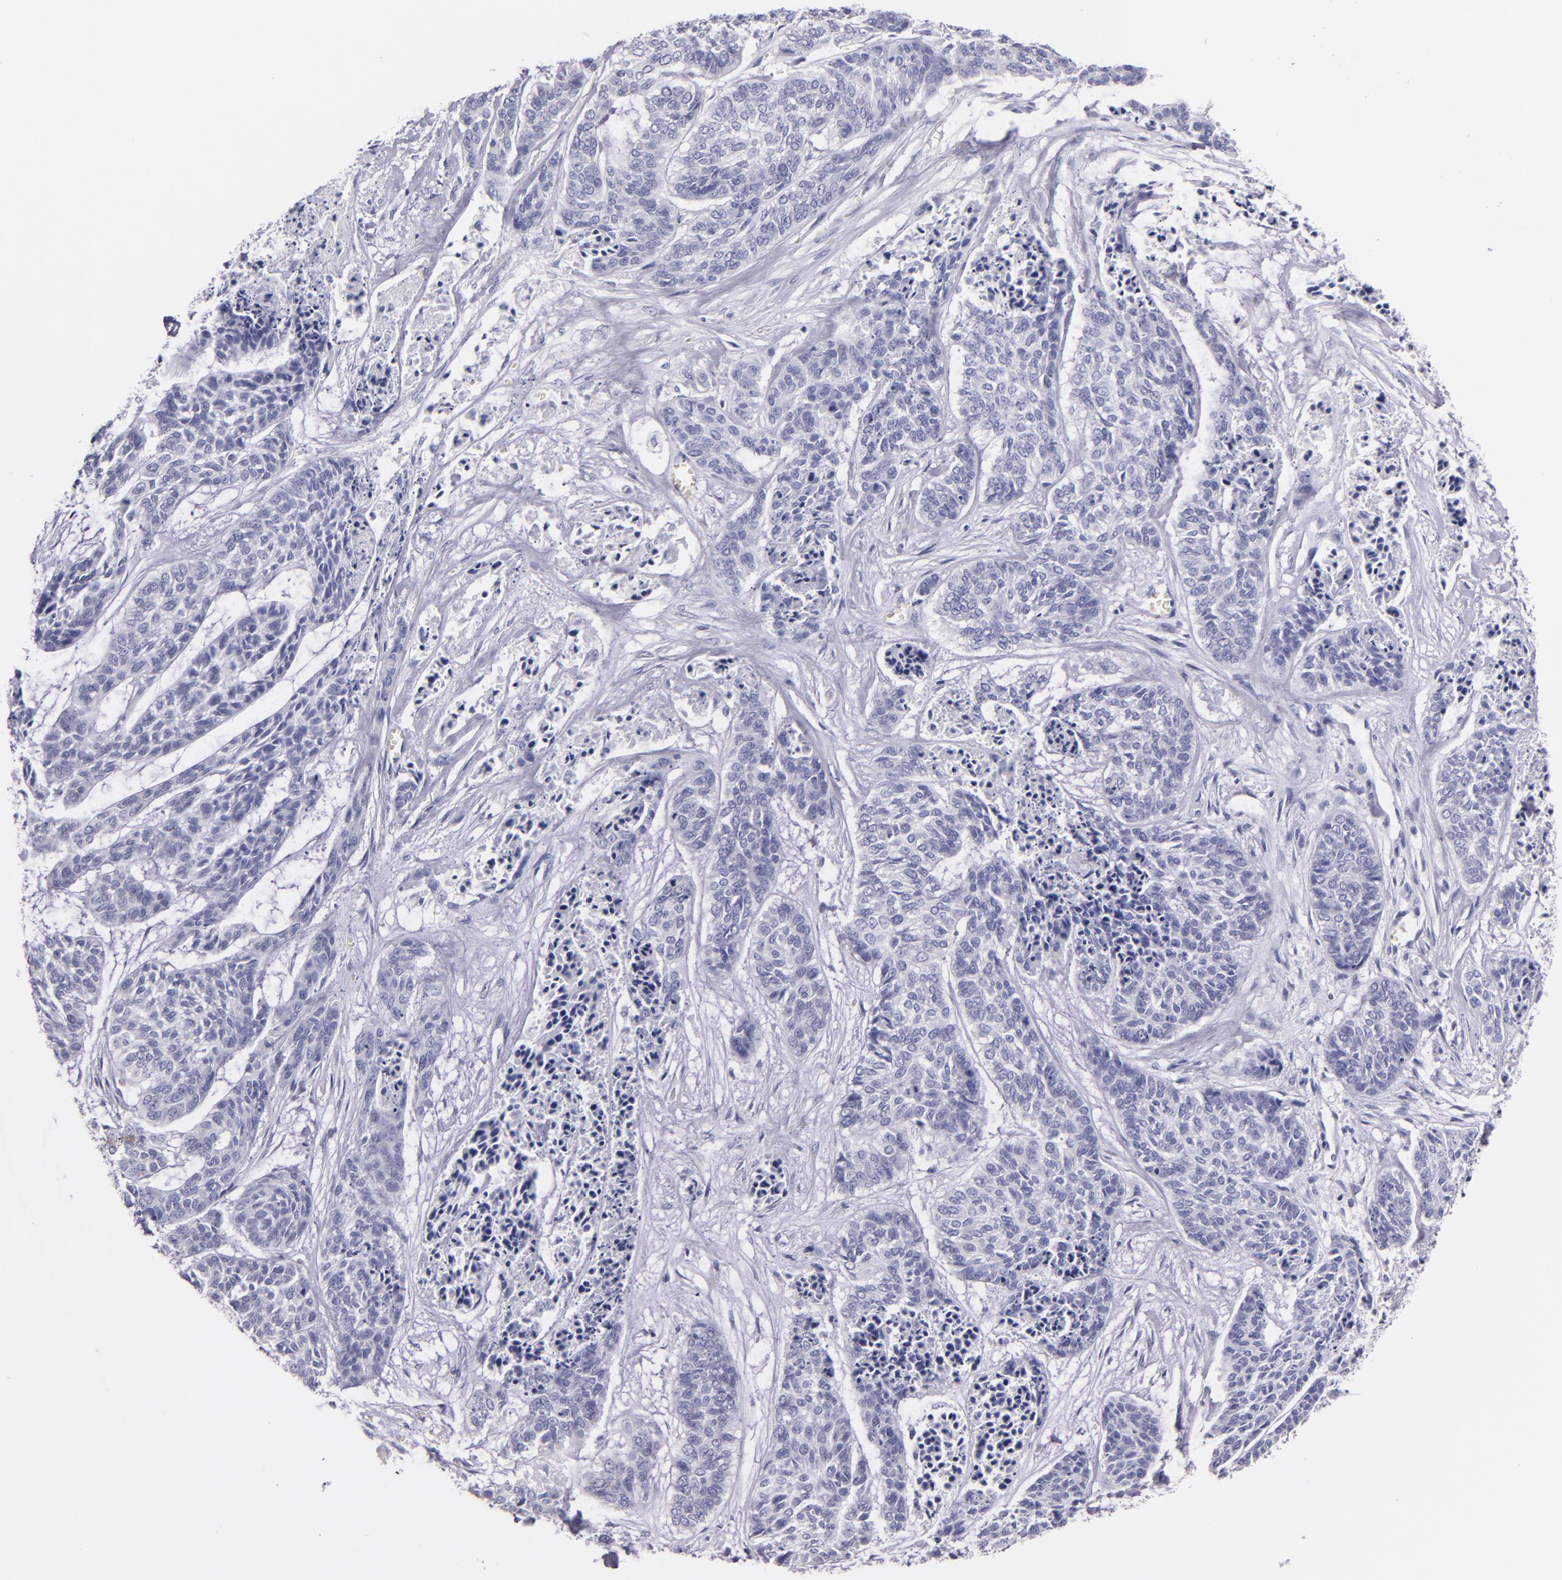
{"staining": {"intensity": "negative", "quantity": "none", "location": "none"}, "tissue": "skin cancer", "cell_type": "Tumor cells", "image_type": "cancer", "snomed": [{"axis": "morphology", "description": "Basal cell carcinoma"}, {"axis": "topography", "description": "Skin"}], "caption": "Immunohistochemistry photomicrograph of neoplastic tissue: basal cell carcinoma (skin) stained with DAB shows no significant protein expression in tumor cells. The staining is performed using DAB (3,3'-diaminobenzidine) brown chromogen with nuclei counter-stained in using hematoxylin.", "gene": "MUC5AC", "patient": {"sex": "female", "age": 64}}